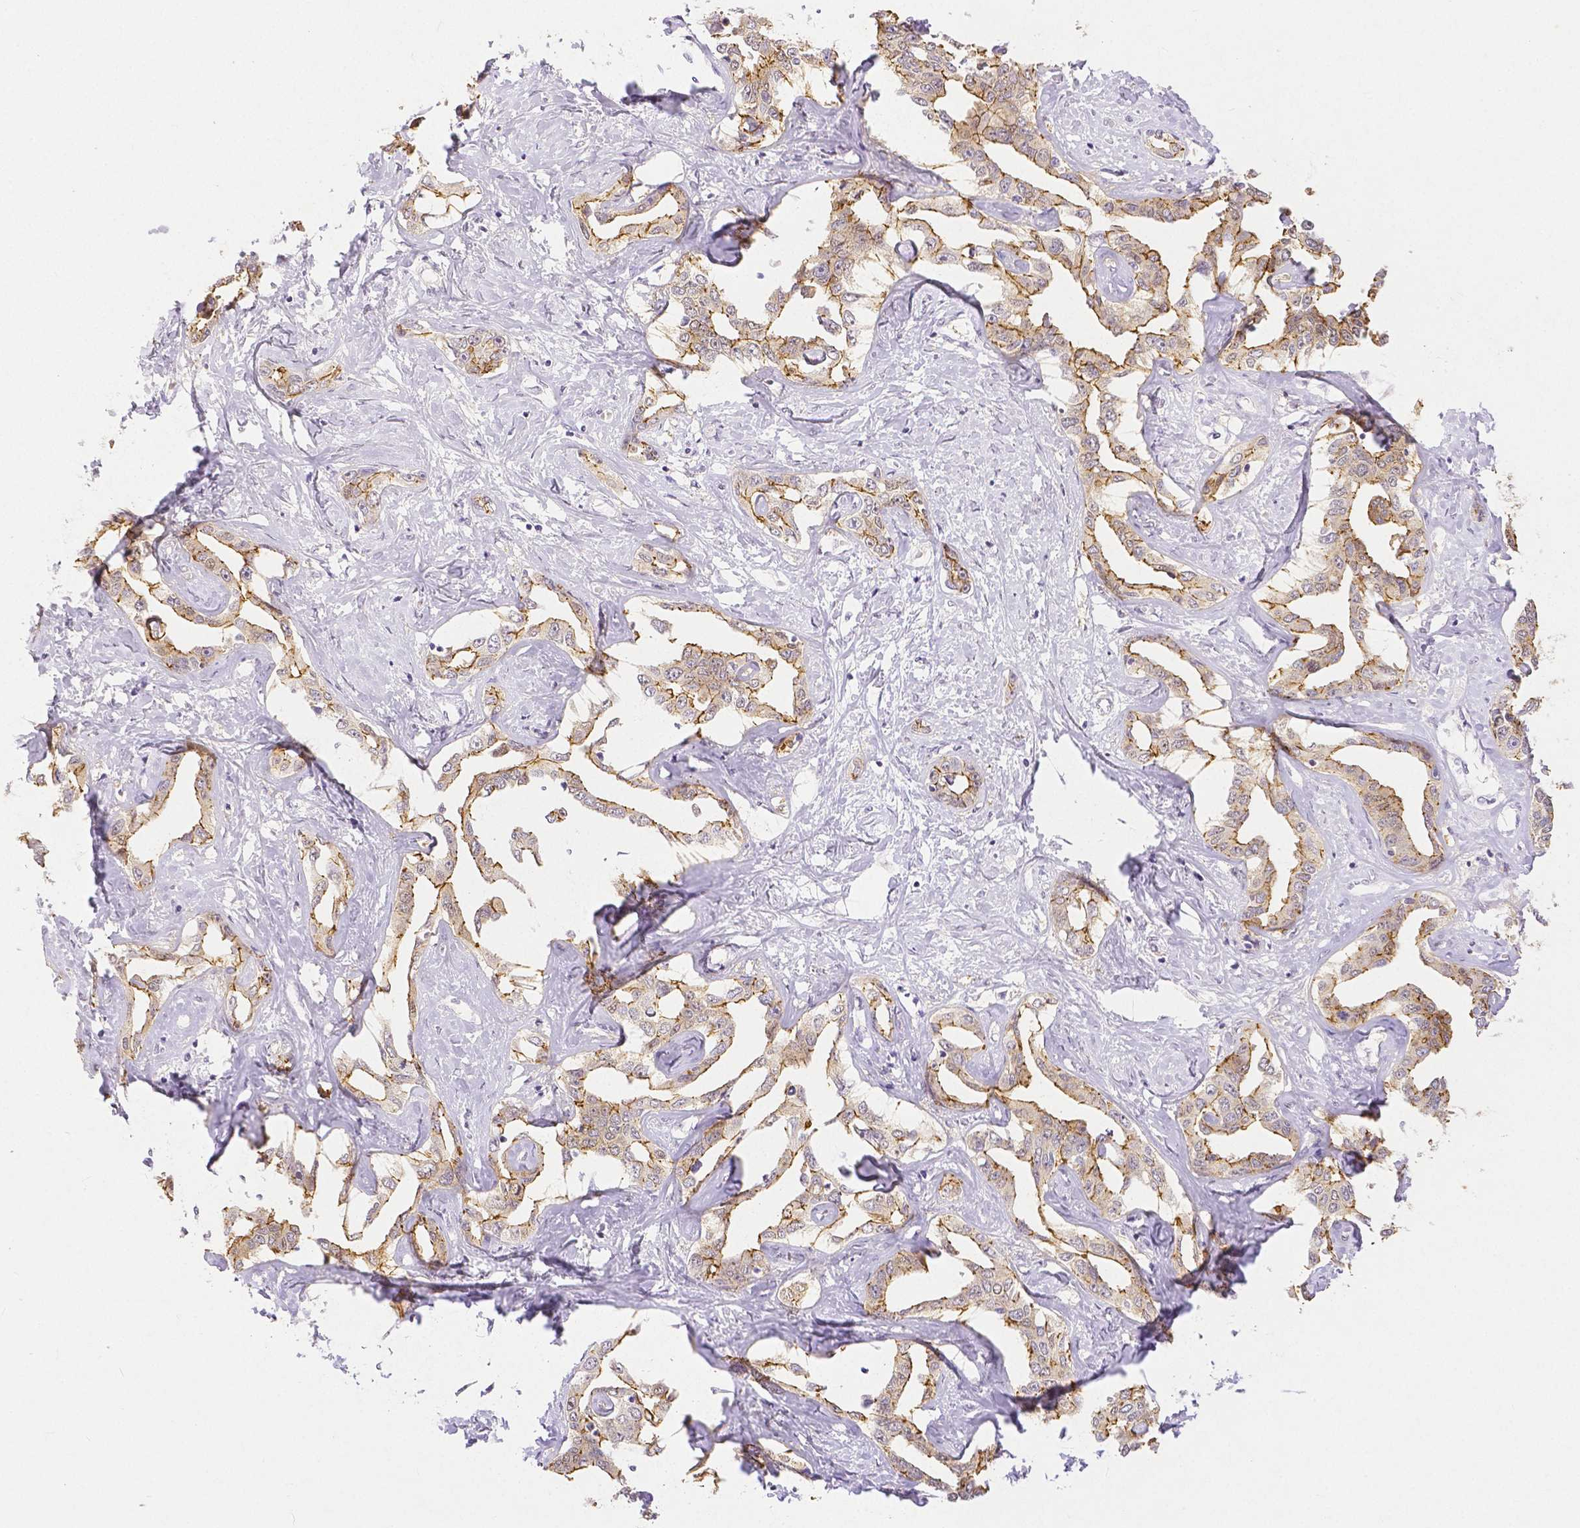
{"staining": {"intensity": "moderate", "quantity": "25%-75%", "location": "cytoplasmic/membranous"}, "tissue": "liver cancer", "cell_type": "Tumor cells", "image_type": "cancer", "snomed": [{"axis": "morphology", "description": "Cholangiocarcinoma"}, {"axis": "topography", "description": "Liver"}], "caption": "DAB (3,3'-diaminobenzidine) immunohistochemical staining of human liver cancer (cholangiocarcinoma) exhibits moderate cytoplasmic/membranous protein expression in about 25%-75% of tumor cells. The protein of interest is stained brown, and the nuclei are stained in blue (DAB (3,3'-diaminobenzidine) IHC with brightfield microscopy, high magnification).", "gene": "OCLN", "patient": {"sex": "male", "age": 59}}